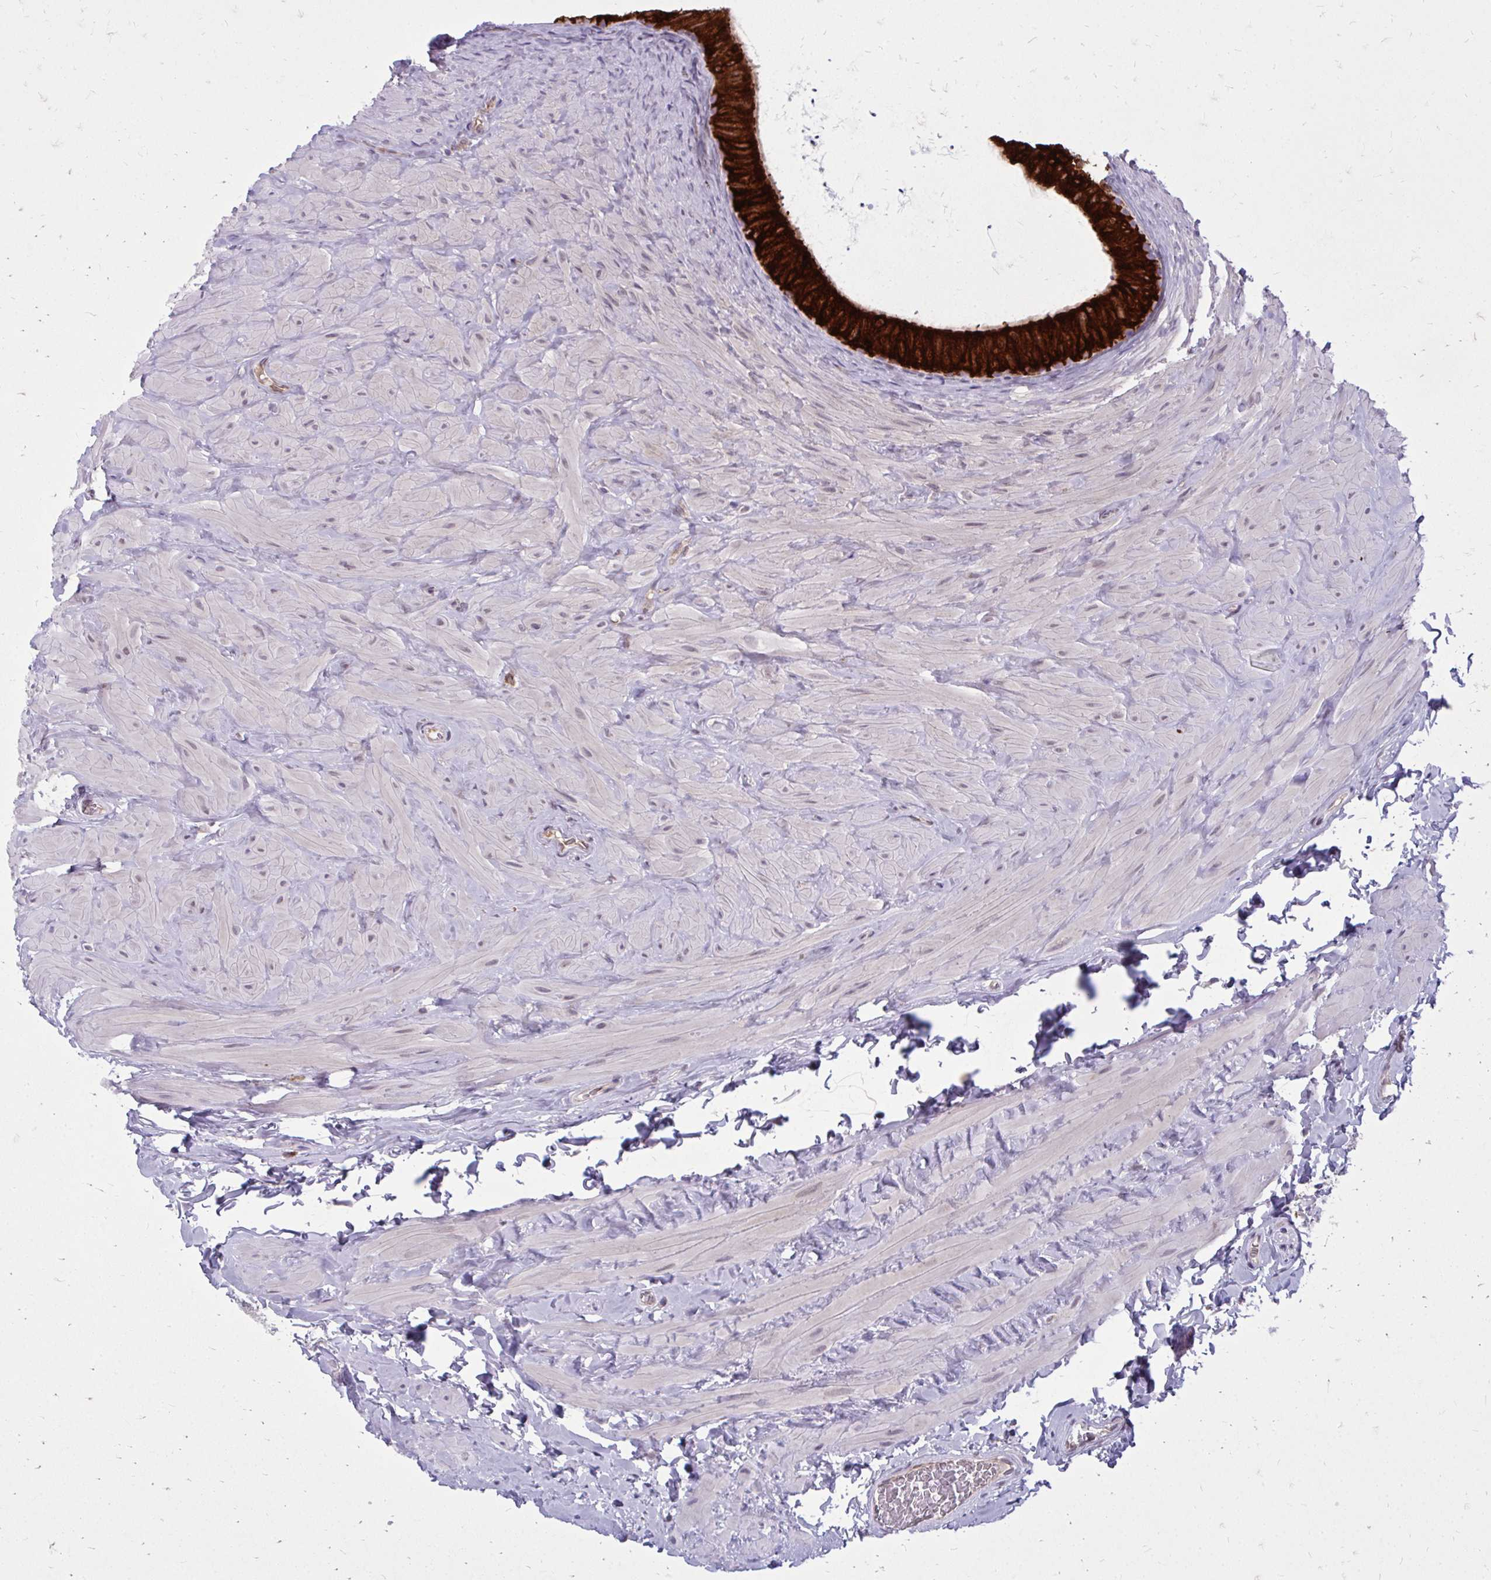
{"staining": {"intensity": "strong", "quantity": ">75%", "location": "cytoplasmic/membranous"}, "tissue": "epididymis", "cell_type": "Glandular cells", "image_type": "normal", "snomed": [{"axis": "morphology", "description": "Normal tissue, NOS"}, {"axis": "topography", "description": "Epididymis, spermatic cord, NOS"}, {"axis": "topography", "description": "Epididymis"}], "caption": "An immunohistochemistry micrograph of benign tissue is shown. Protein staining in brown shows strong cytoplasmic/membranous positivity in epididymis within glandular cells. (IHC, brightfield microscopy, high magnification).", "gene": "ACSL5", "patient": {"sex": "male", "age": 31}}